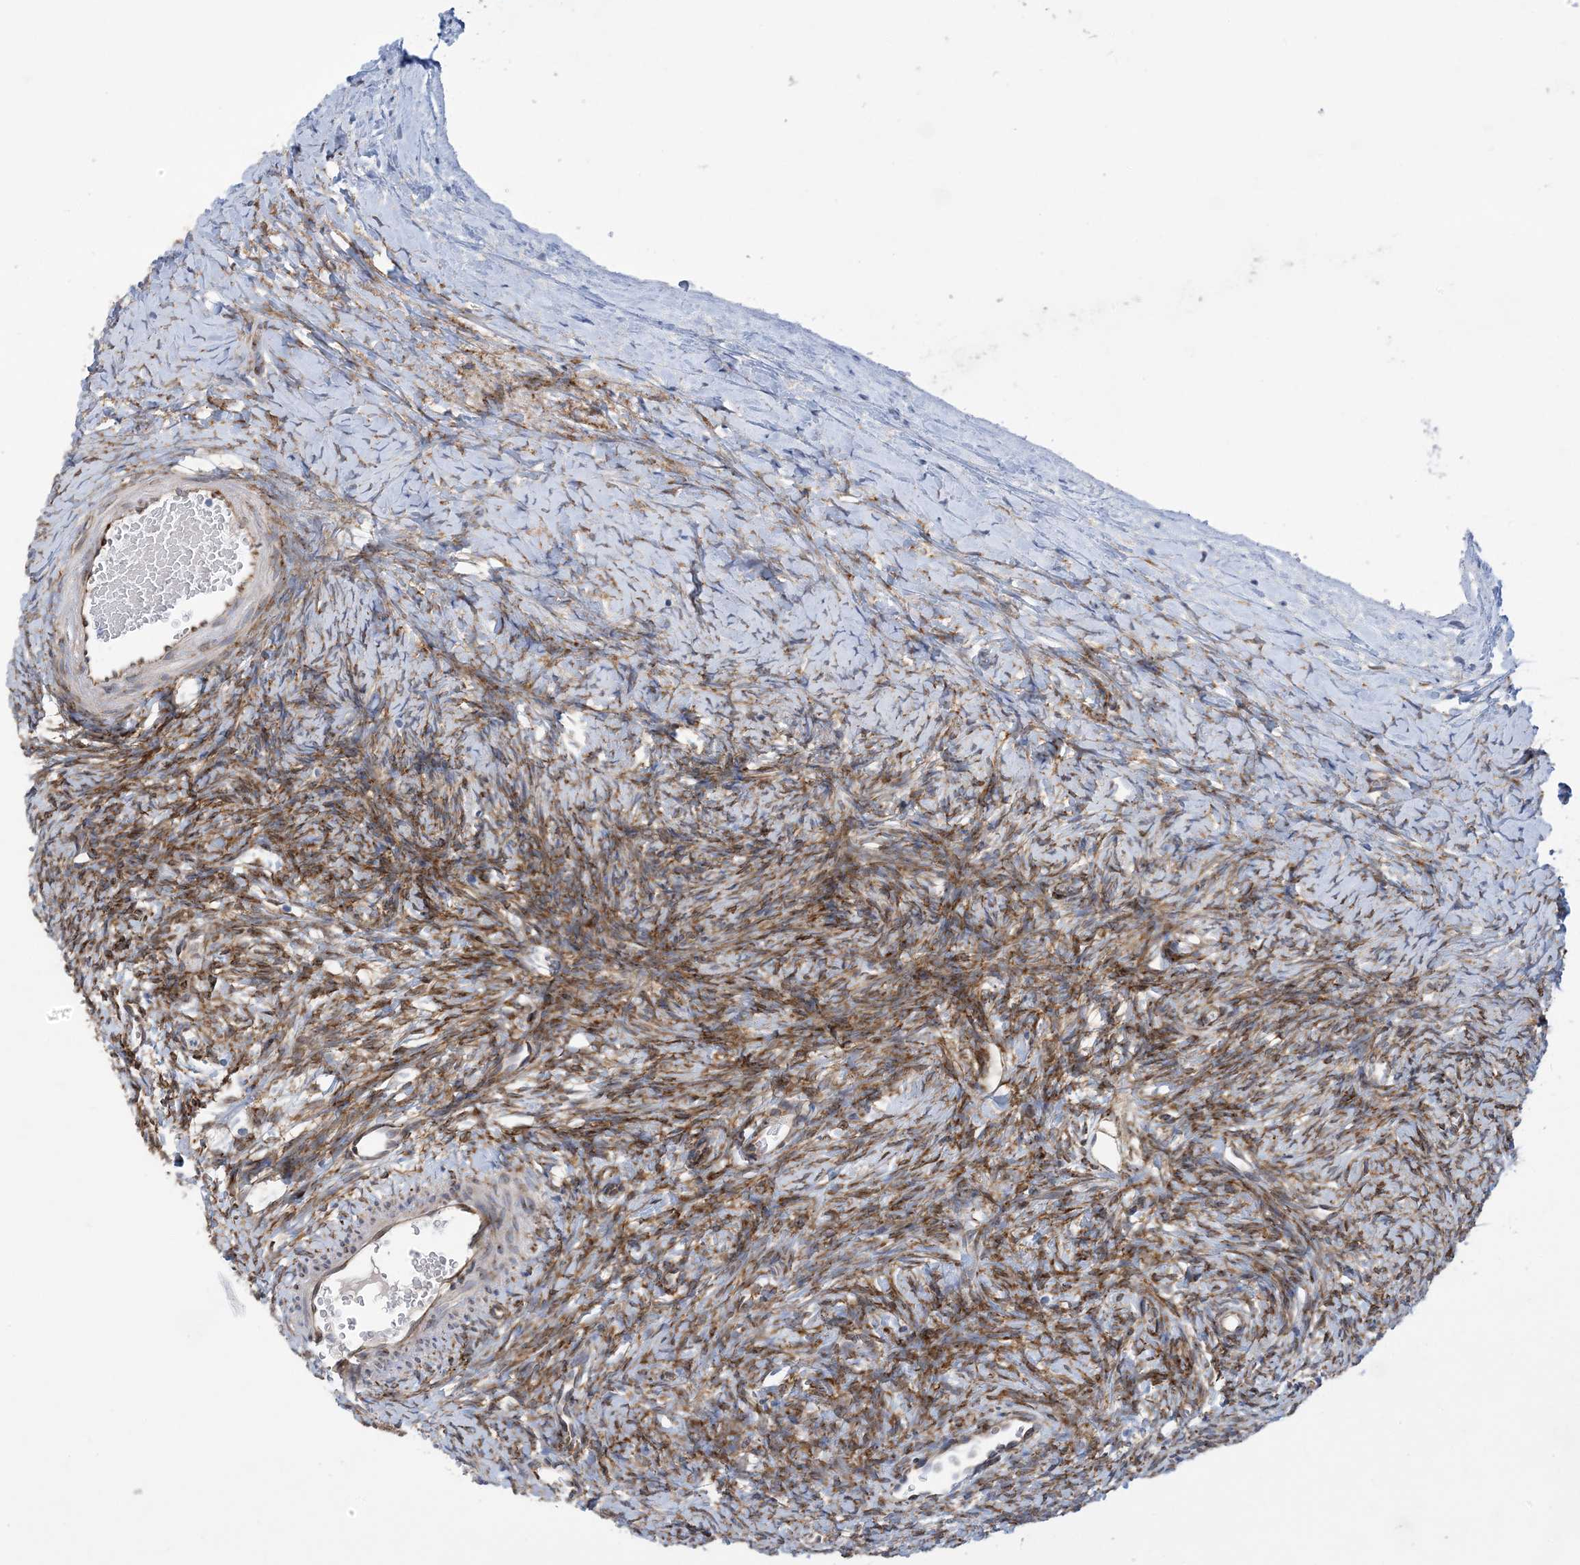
{"staining": {"intensity": "moderate", "quantity": ">75%", "location": "cytoplasmic/membranous"}, "tissue": "ovary", "cell_type": "Ovarian stroma cells", "image_type": "normal", "snomed": [{"axis": "morphology", "description": "Normal tissue, NOS"}, {"axis": "morphology", "description": "Developmental malformation"}, {"axis": "topography", "description": "Ovary"}], "caption": "The image shows immunohistochemical staining of normal ovary. There is moderate cytoplasmic/membranous expression is identified in about >75% of ovarian stroma cells.", "gene": "RBMS3", "patient": {"sex": "female", "age": 39}}